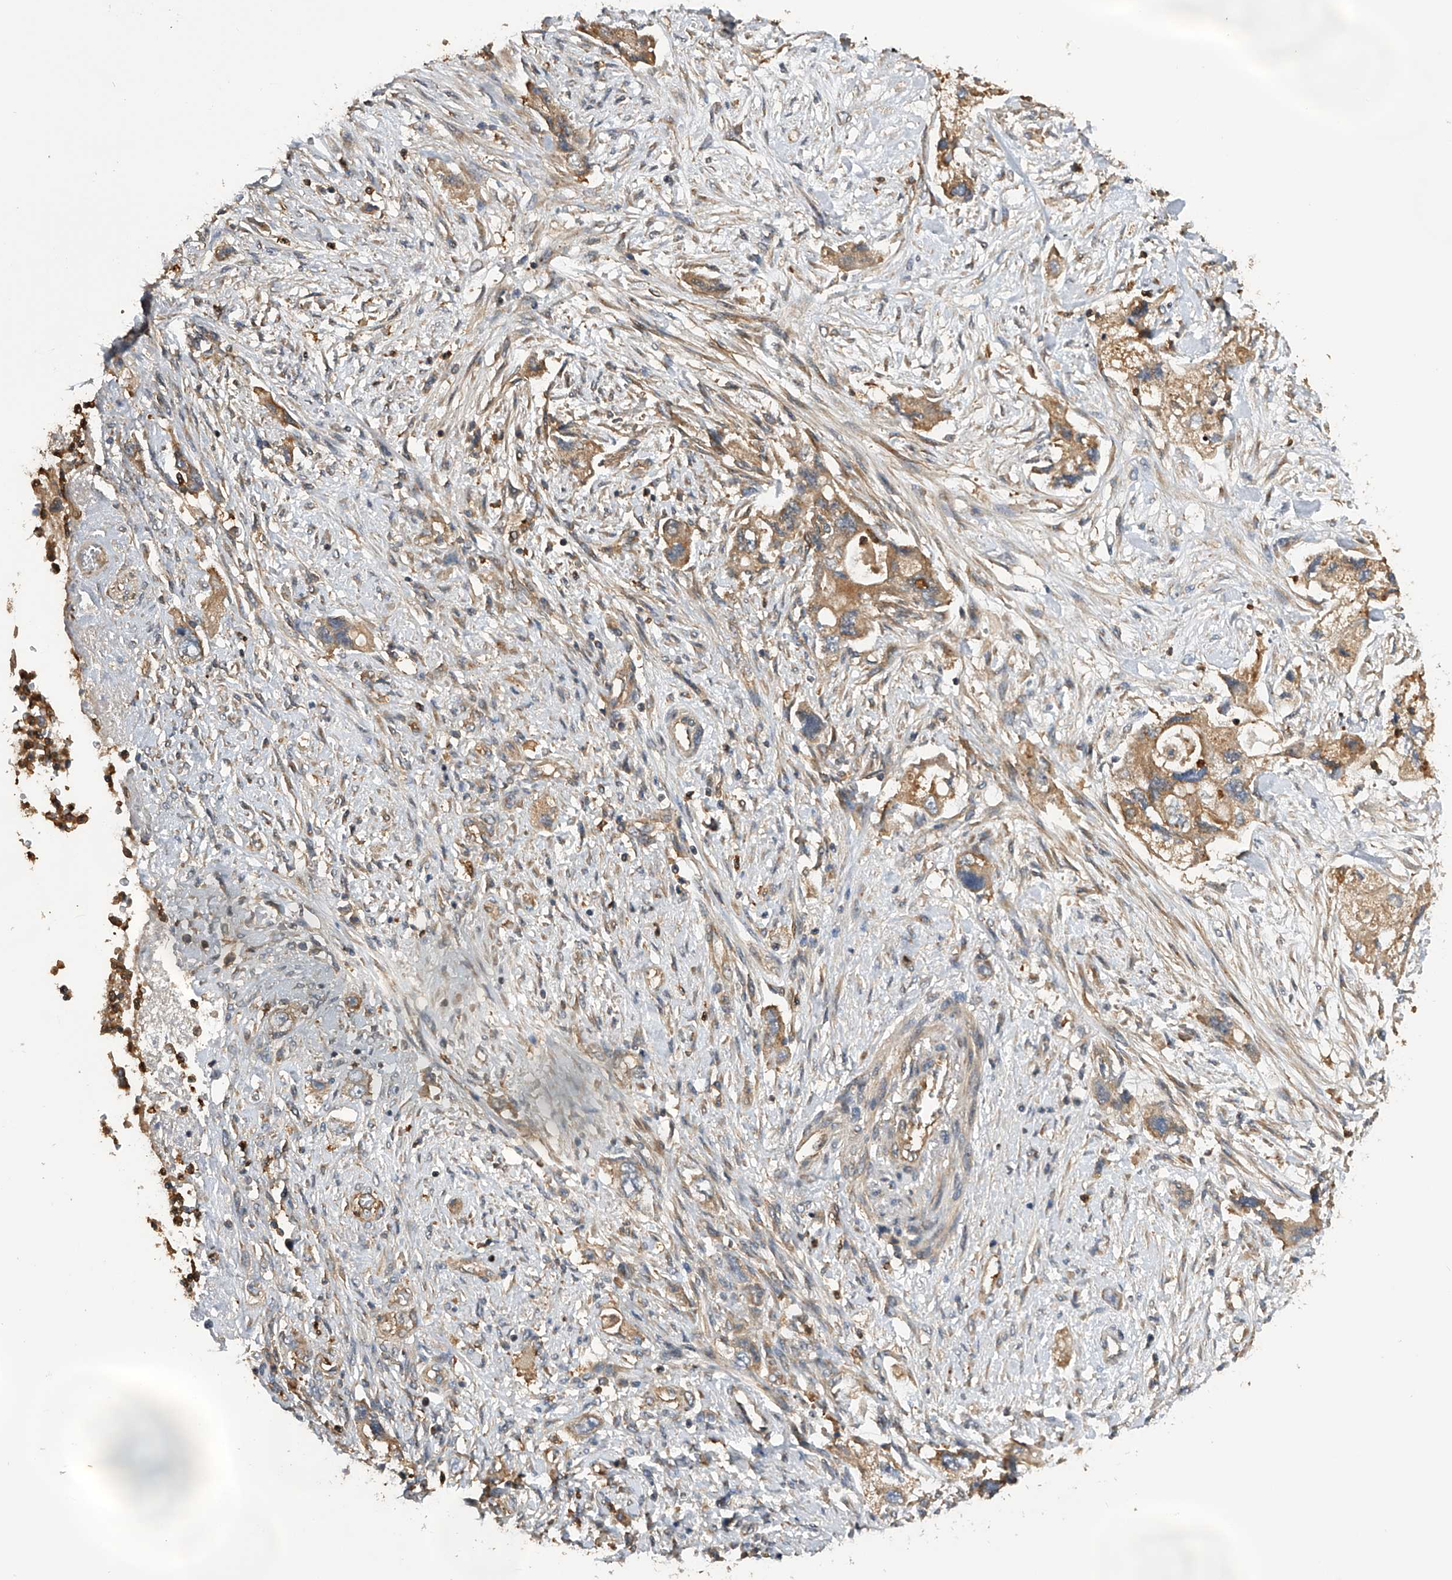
{"staining": {"intensity": "moderate", "quantity": ">75%", "location": "cytoplasmic/membranous"}, "tissue": "pancreatic cancer", "cell_type": "Tumor cells", "image_type": "cancer", "snomed": [{"axis": "morphology", "description": "Adenocarcinoma, NOS"}, {"axis": "topography", "description": "Pancreas"}], "caption": "Pancreatic adenocarcinoma stained for a protein (brown) shows moderate cytoplasmic/membranous positive positivity in about >75% of tumor cells.", "gene": "PTPRA", "patient": {"sex": "female", "age": 73}}